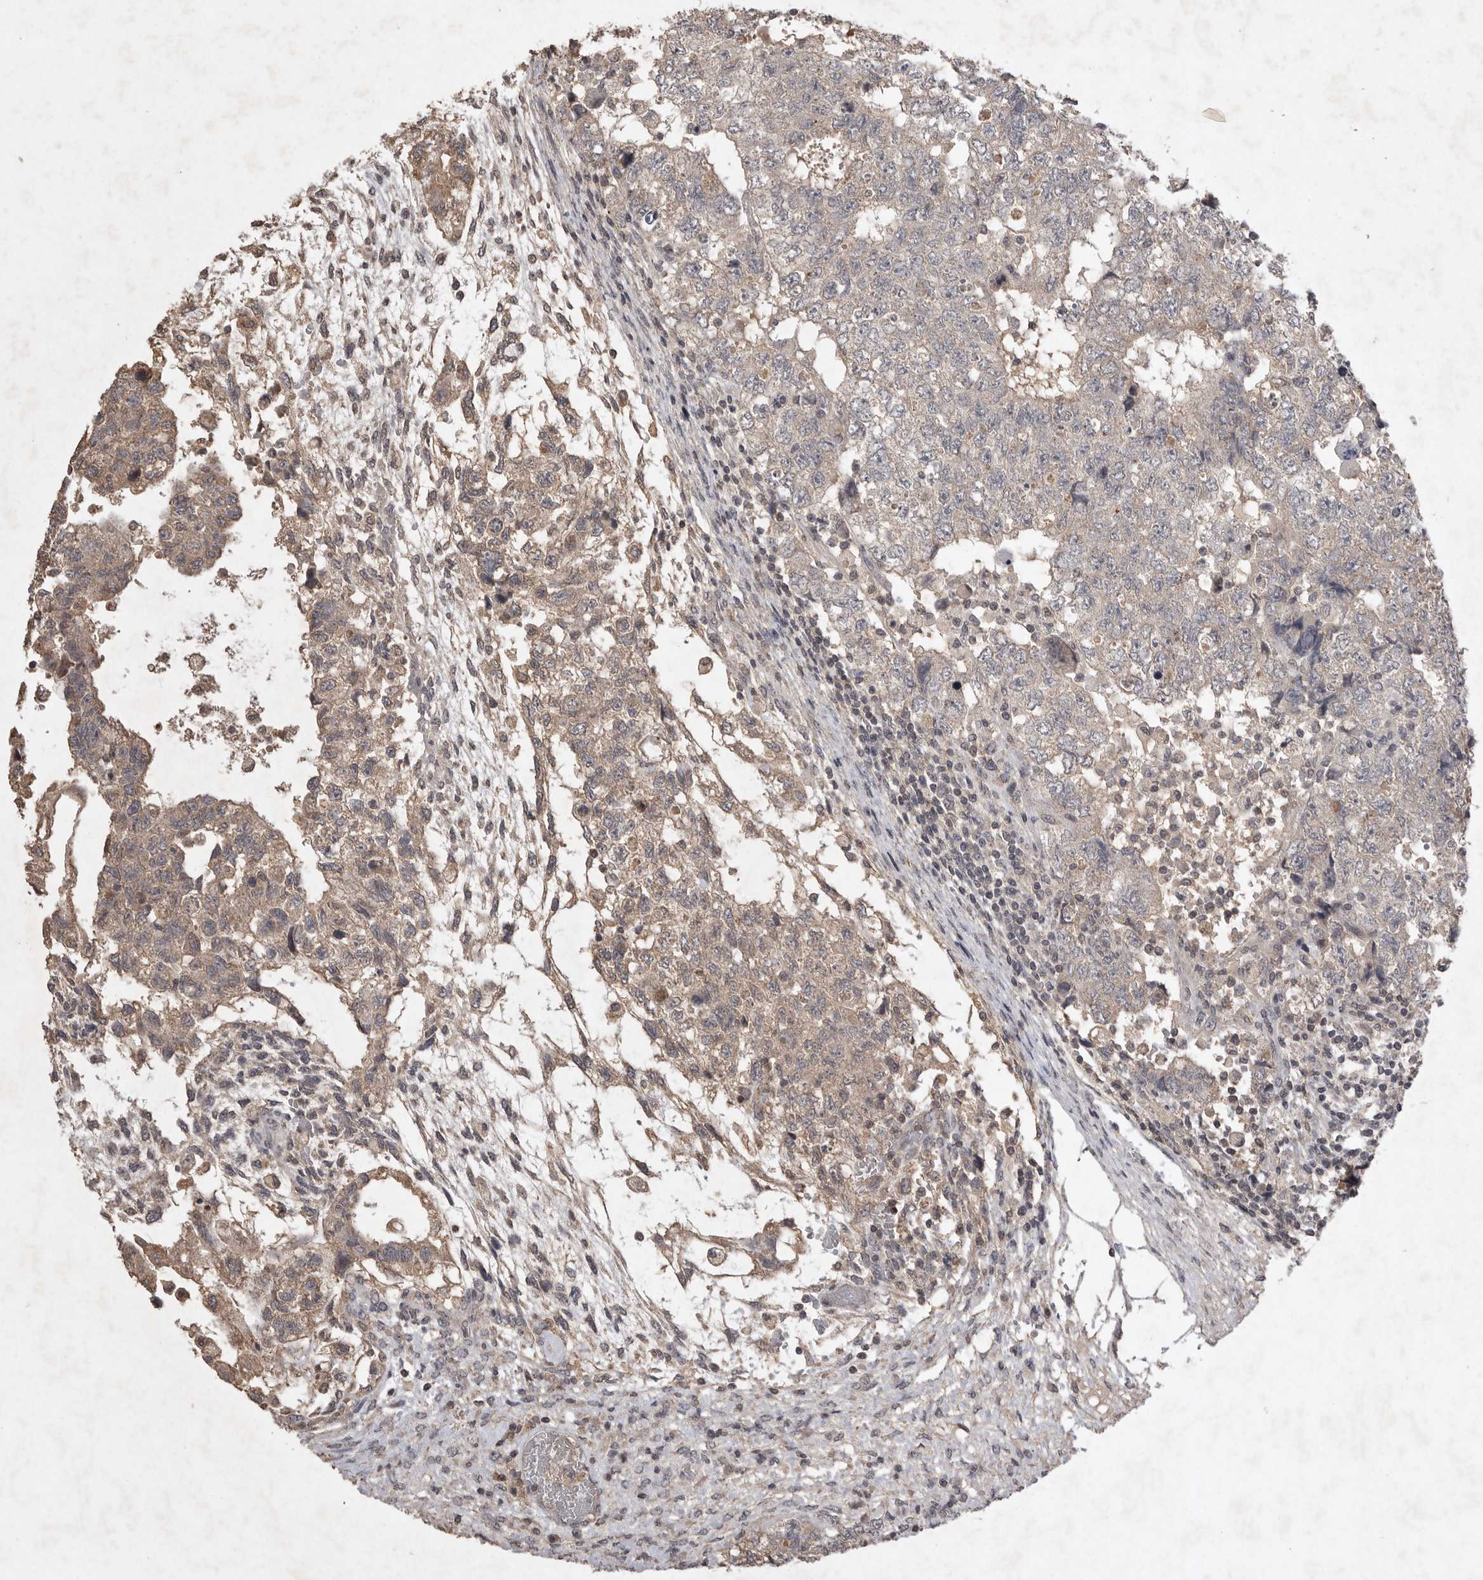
{"staining": {"intensity": "weak", "quantity": ">75%", "location": "cytoplasmic/membranous"}, "tissue": "testis cancer", "cell_type": "Tumor cells", "image_type": "cancer", "snomed": [{"axis": "morphology", "description": "Carcinoma, Embryonal, NOS"}, {"axis": "topography", "description": "Testis"}], "caption": "Human testis cancer stained with a protein marker demonstrates weak staining in tumor cells.", "gene": "APLNR", "patient": {"sex": "male", "age": 36}}